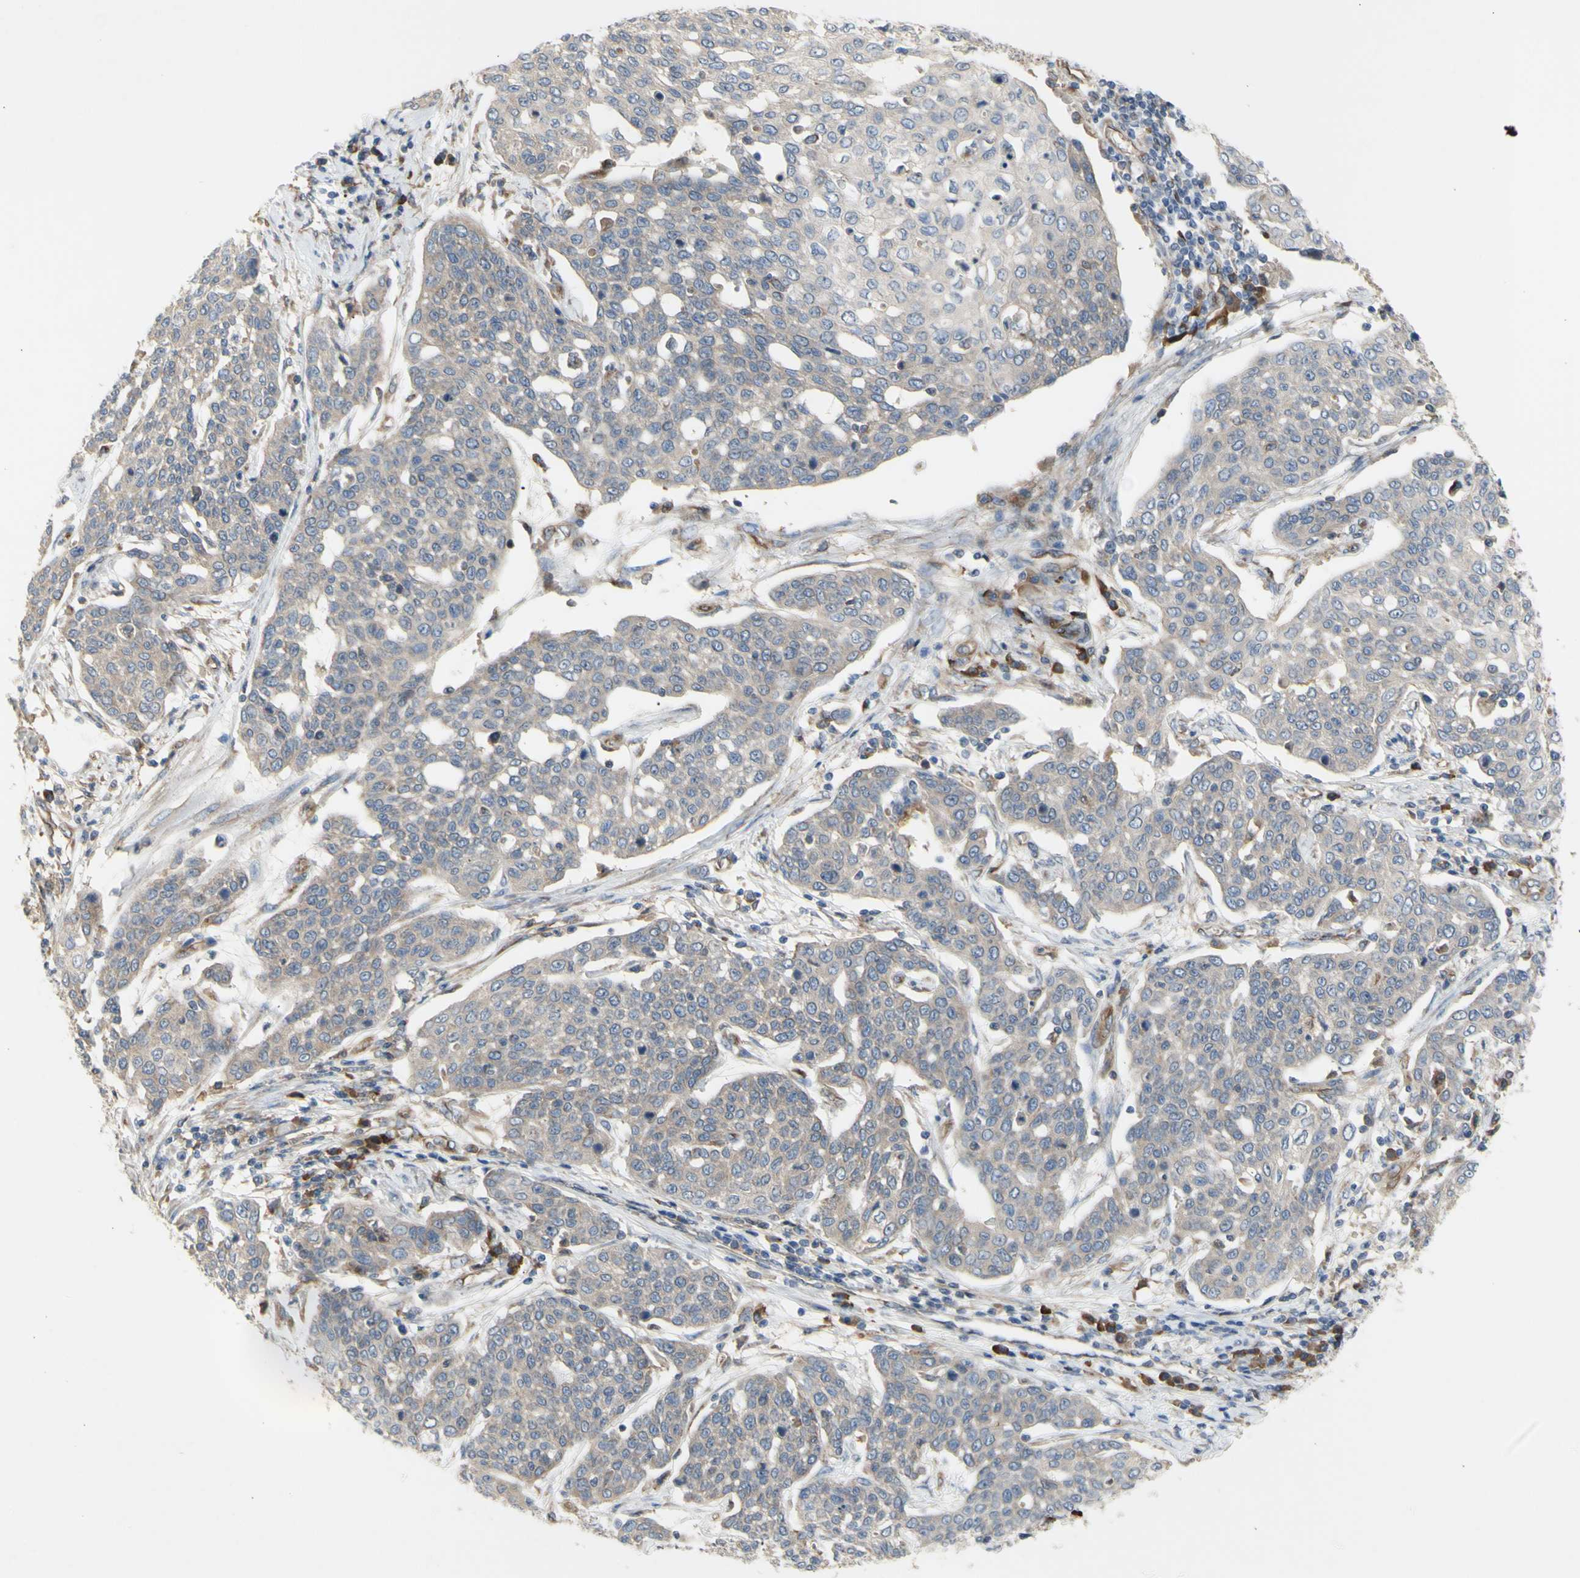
{"staining": {"intensity": "weak", "quantity": ">75%", "location": "cytoplasmic/membranous"}, "tissue": "cervical cancer", "cell_type": "Tumor cells", "image_type": "cancer", "snomed": [{"axis": "morphology", "description": "Squamous cell carcinoma, NOS"}, {"axis": "topography", "description": "Cervix"}], "caption": "Immunohistochemical staining of squamous cell carcinoma (cervical) shows weak cytoplasmic/membranous protein staining in about >75% of tumor cells.", "gene": "KLC1", "patient": {"sex": "female", "age": 34}}